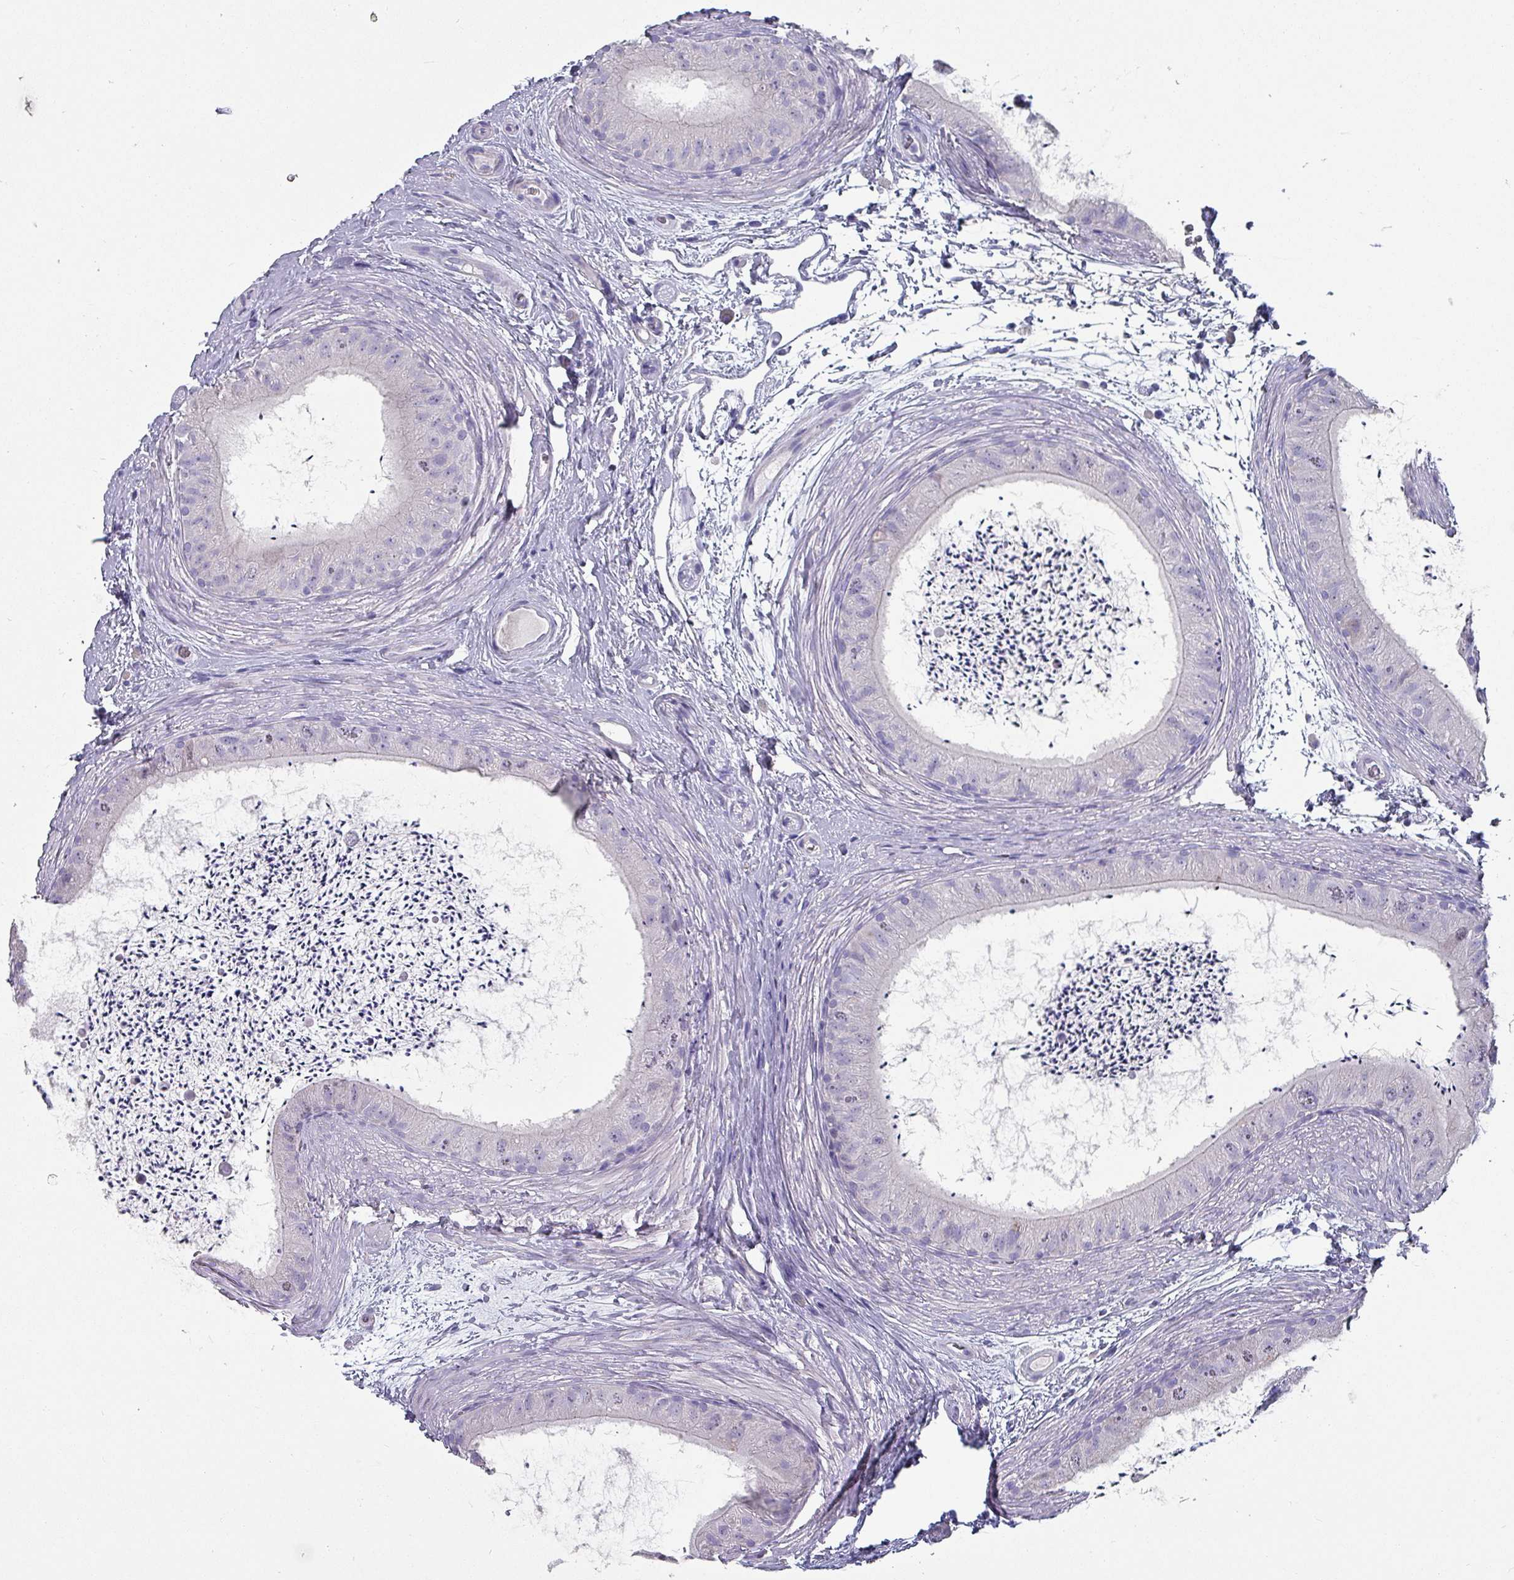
{"staining": {"intensity": "negative", "quantity": "none", "location": "none"}, "tissue": "epididymis", "cell_type": "Glandular cells", "image_type": "normal", "snomed": [{"axis": "morphology", "description": "Normal tissue, NOS"}, {"axis": "topography", "description": "Epididymis"}], "caption": "Protein analysis of benign epididymis reveals no significant positivity in glandular cells.", "gene": "INS", "patient": {"sex": "male", "age": 50}}